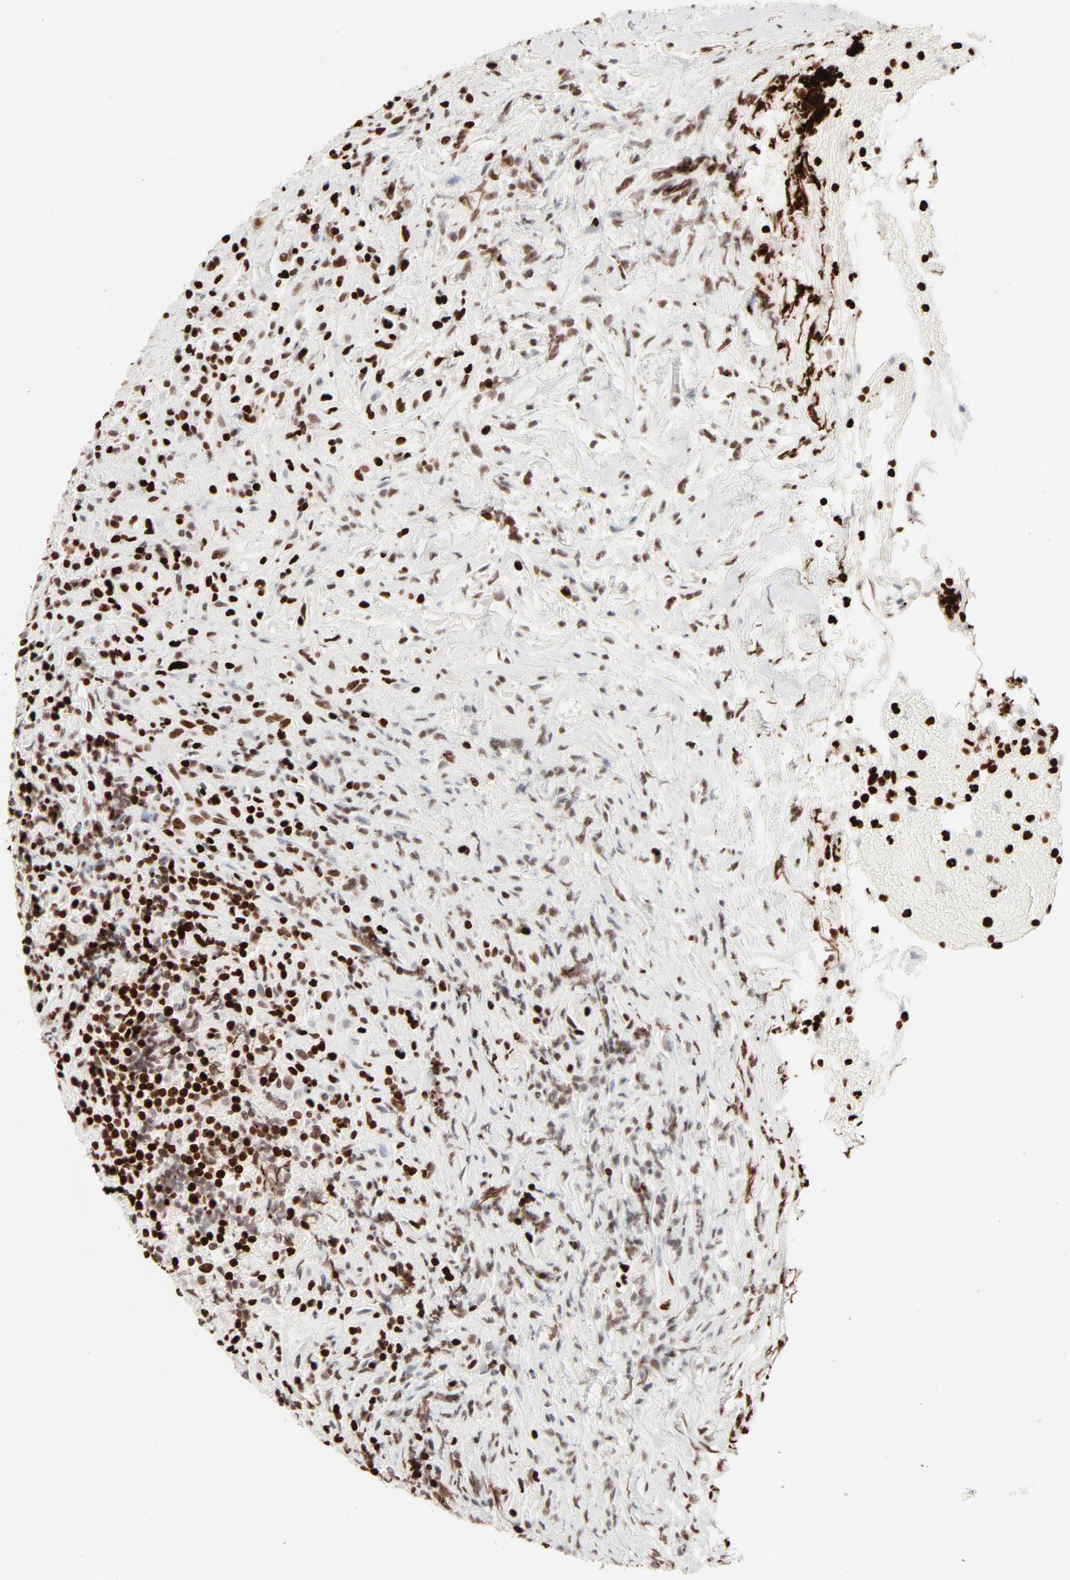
{"staining": {"intensity": "moderate", "quantity": ">75%", "location": "nuclear"}, "tissue": "lymphoma", "cell_type": "Tumor cells", "image_type": "cancer", "snomed": [{"axis": "morphology", "description": "Hodgkin's disease, NOS"}, {"axis": "topography", "description": "Lymph node"}], "caption": "Hodgkin's disease stained for a protein reveals moderate nuclear positivity in tumor cells.", "gene": "HMGB2", "patient": {"sex": "female", "age": 25}}